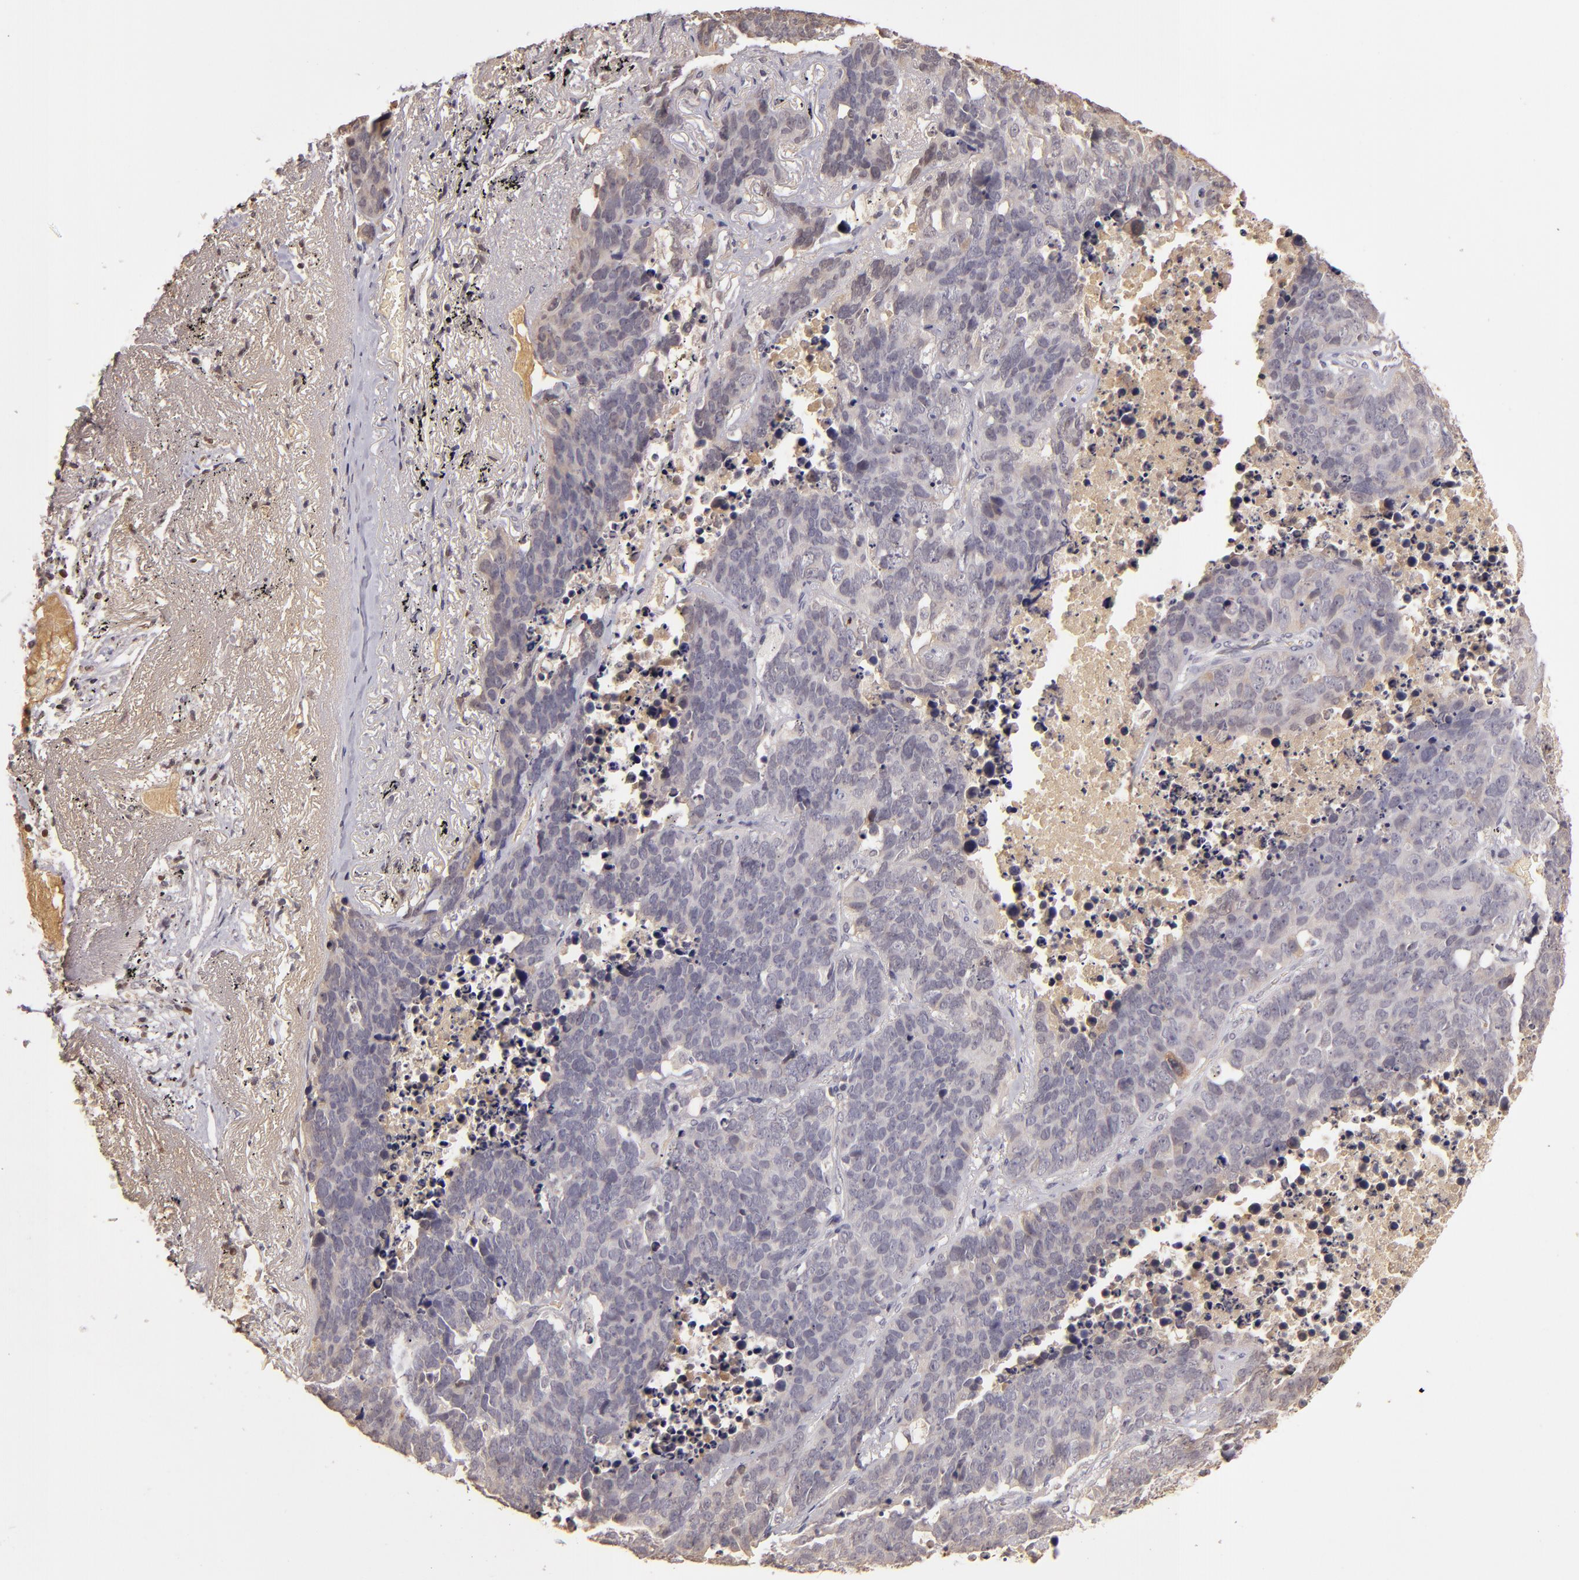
{"staining": {"intensity": "weak", "quantity": "<25%", "location": "cytoplasmic/membranous"}, "tissue": "lung cancer", "cell_type": "Tumor cells", "image_type": "cancer", "snomed": [{"axis": "morphology", "description": "Carcinoid, malignant, NOS"}, {"axis": "topography", "description": "Lung"}], "caption": "Tumor cells are negative for protein expression in human lung cancer (malignant carcinoid).", "gene": "LRG1", "patient": {"sex": "male", "age": 60}}